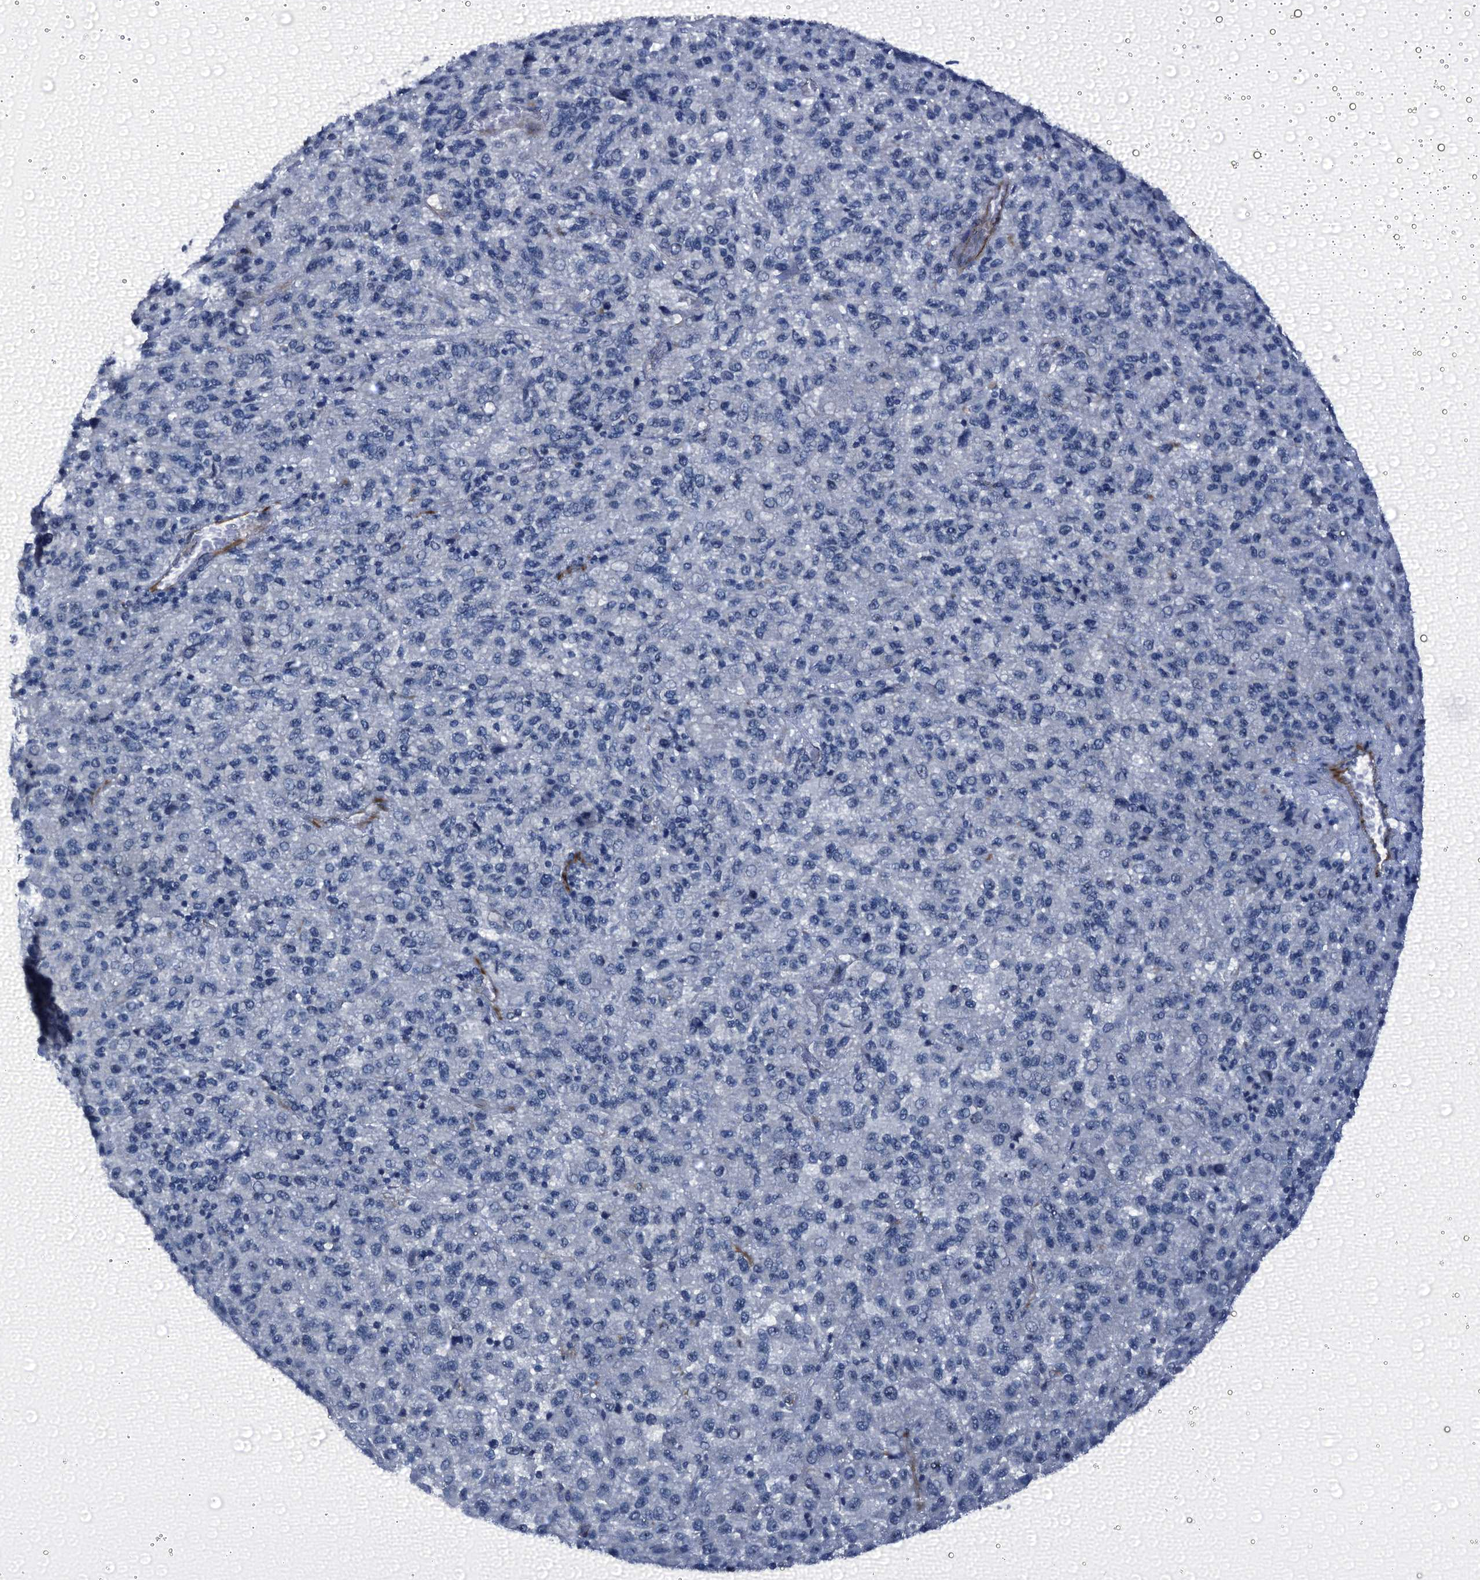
{"staining": {"intensity": "negative", "quantity": "none", "location": "none"}, "tissue": "melanoma", "cell_type": "Tumor cells", "image_type": "cancer", "snomed": [{"axis": "morphology", "description": "Malignant melanoma, Metastatic site"}, {"axis": "topography", "description": "Lung"}], "caption": "Malignant melanoma (metastatic site) was stained to show a protein in brown. There is no significant staining in tumor cells.", "gene": "EMG1", "patient": {"sex": "male", "age": 64}}